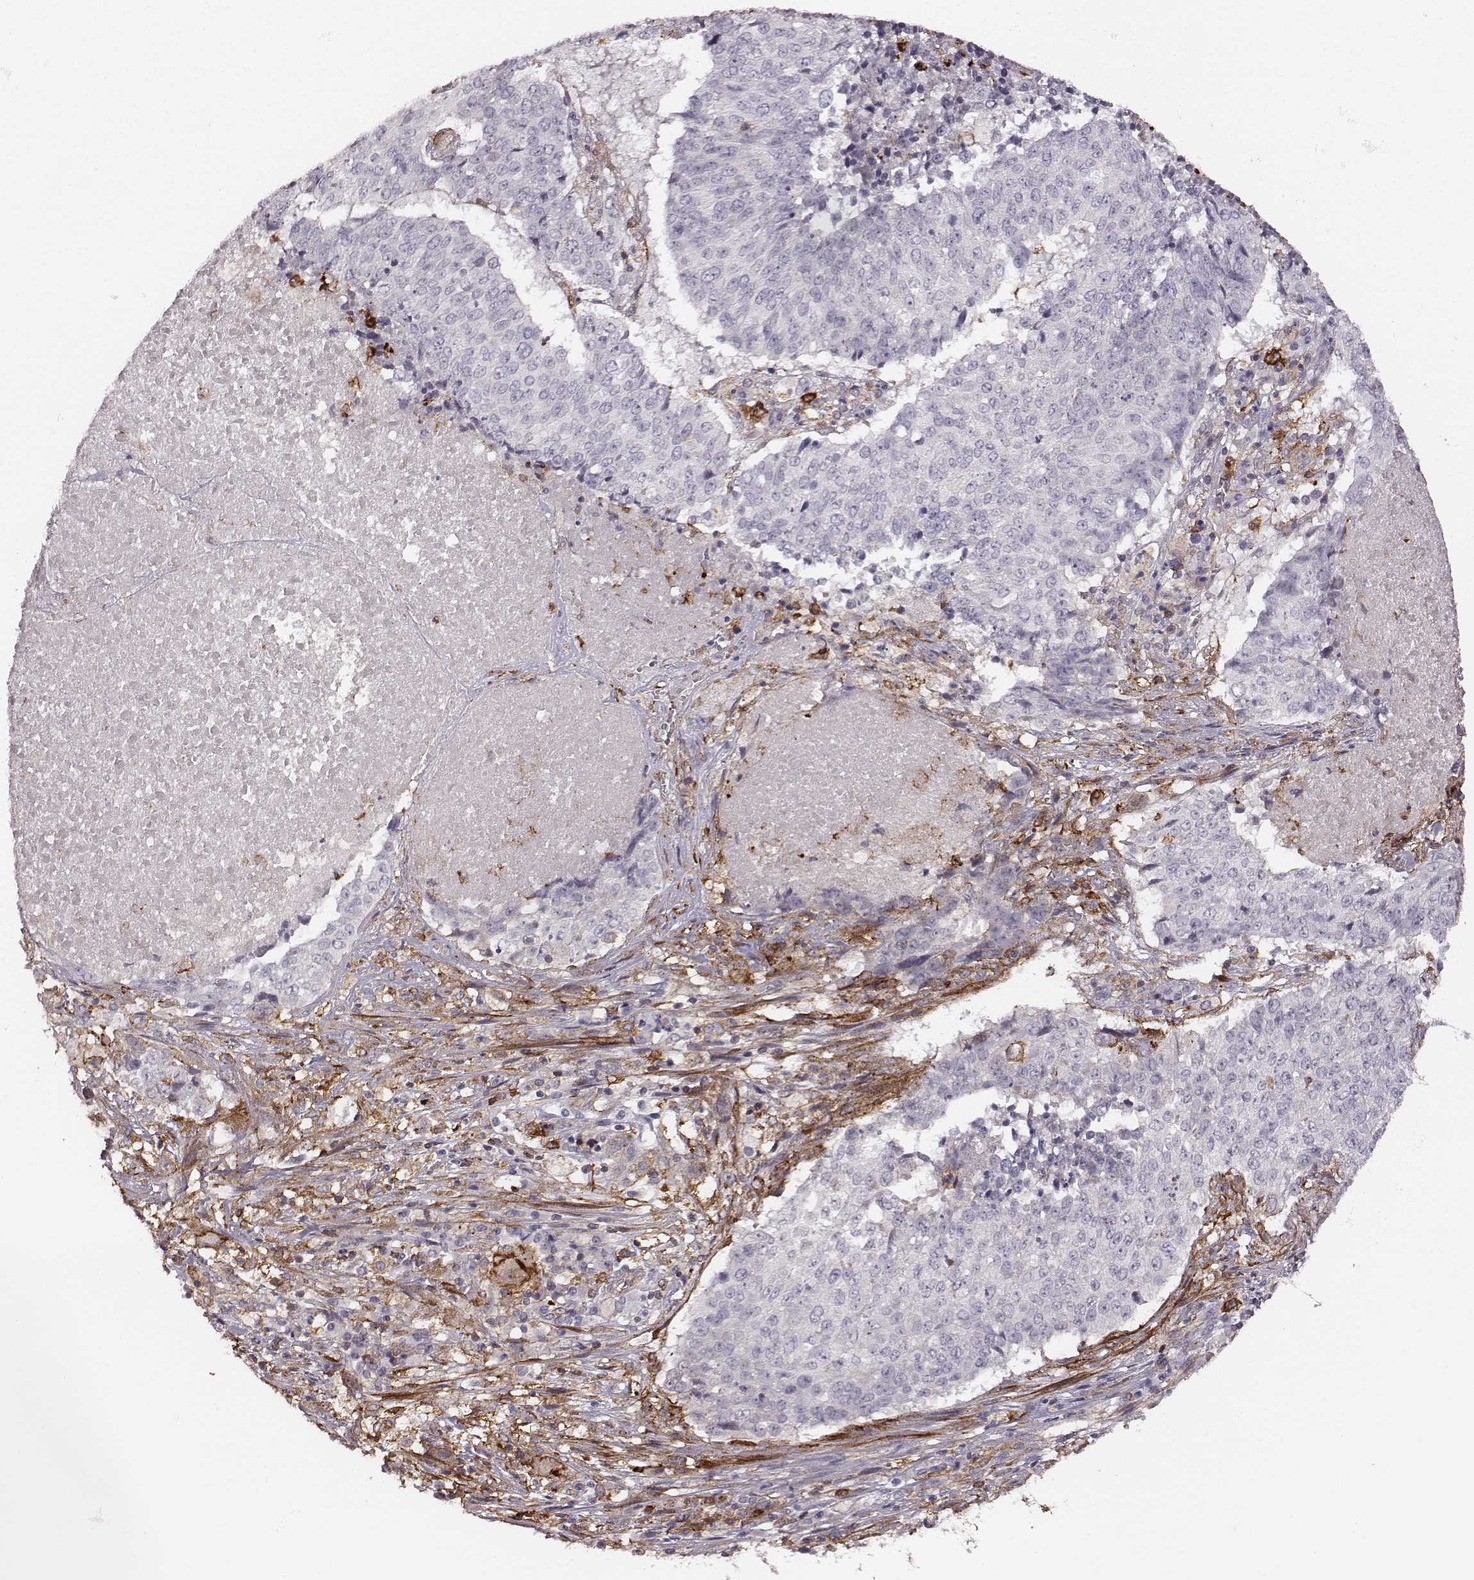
{"staining": {"intensity": "negative", "quantity": "none", "location": "none"}, "tissue": "lung cancer", "cell_type": "Tumor cells", "image_type": "cancer", "snomed": [{"axis": "morphology", "description": "Normal tissue, NOS"}, {"axis": "morphology", "description": "Squamous cell carcinoma, NOS"}, {"axis": "topography", "description": "Bronchus"}, {"axis": "topography", "description": "Lung"}], "caption": "A high-resolution histopathology image shows immunohistochemistry staining of lung cancer (squamous cell carcinoma), which exhibits no significant expression in tumor cells. (Immunohistochemistry, brightfield microscopy, high magnification).", "gene": "ZYX", "patient": {"sex": "male", "age": 64}}